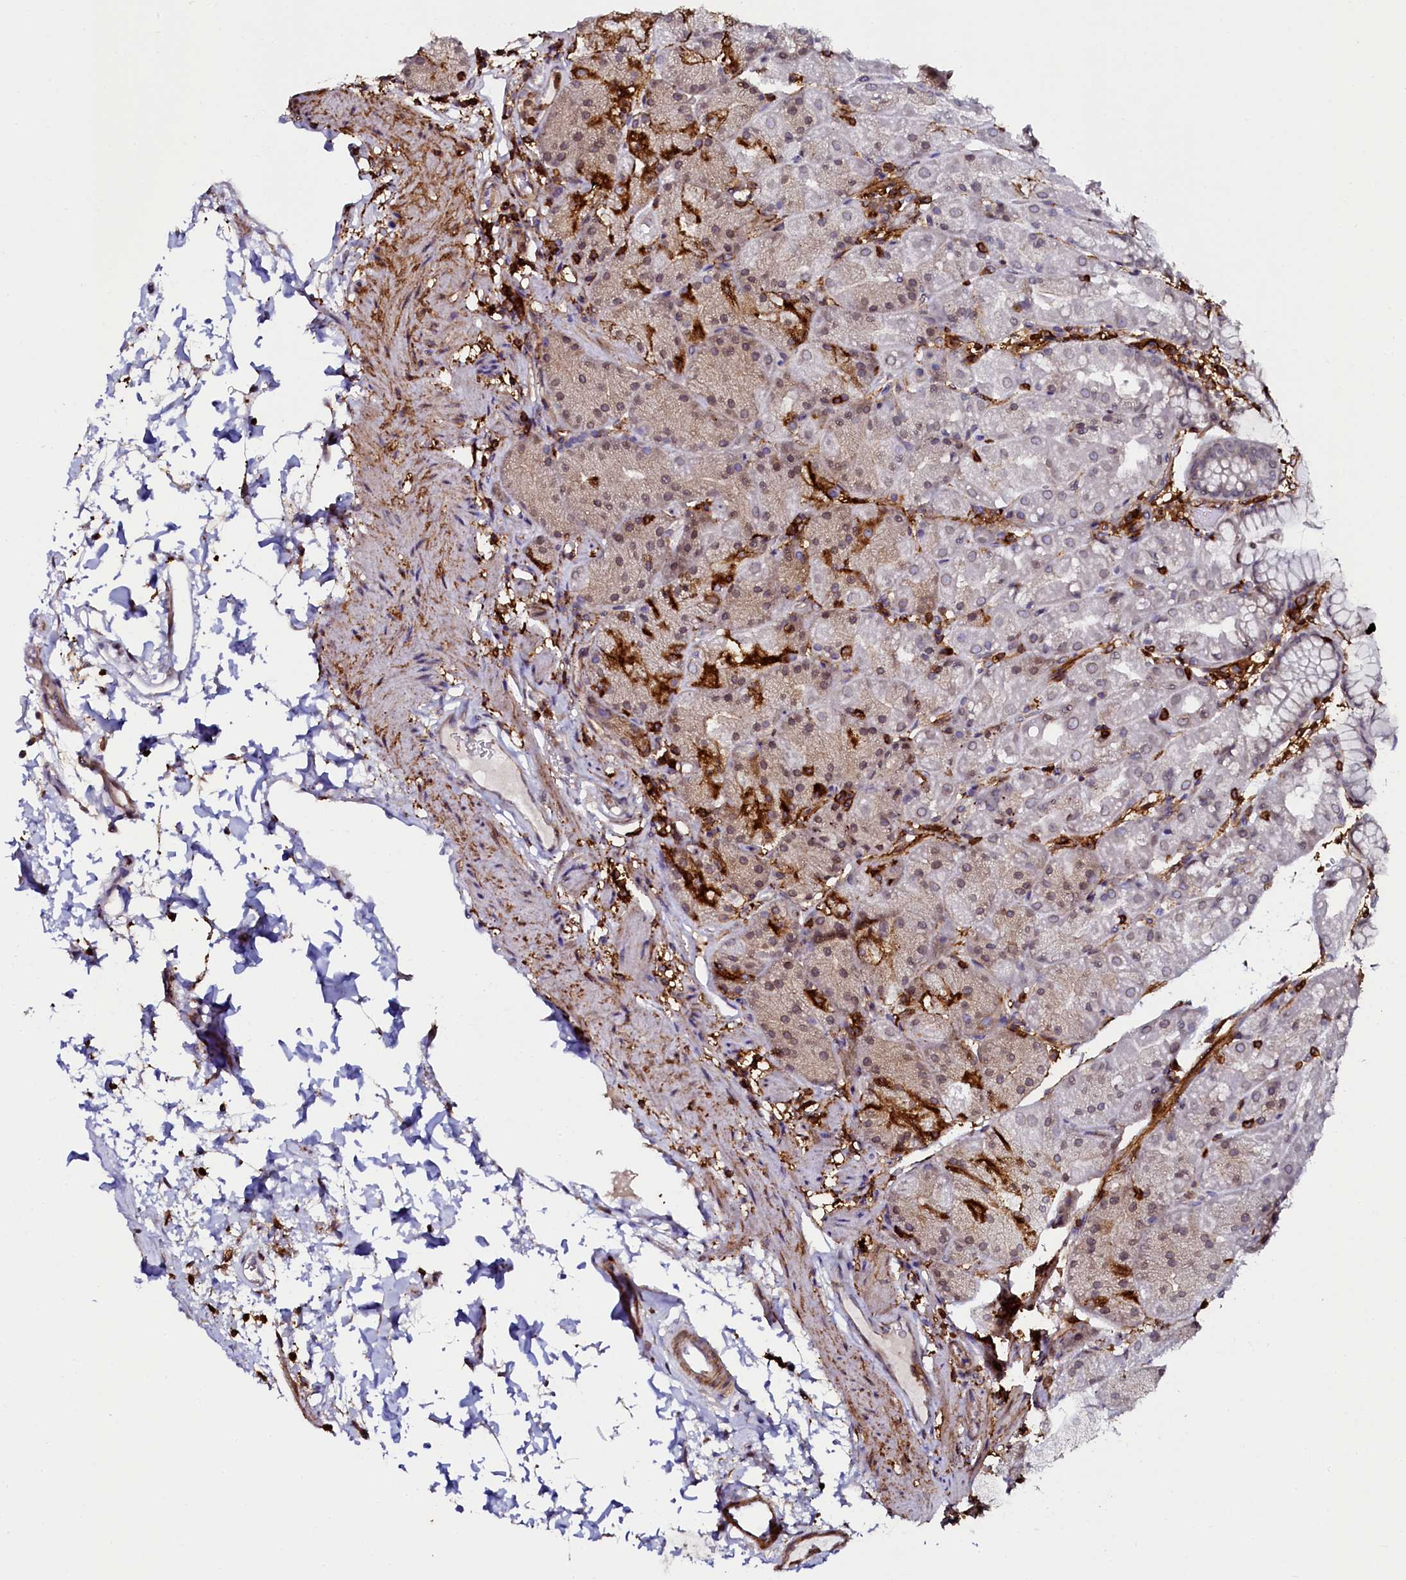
{"staining": {"intensity": "weak", "quantity": "<25%", "location": "cytoplasmic/membranous,nuclear"}, "tissue": "stomach", "cell_type": "Glandular cells", "image_type": "normal", "snomed": [{"axis": "morphology", "description": "Normal tissue, NOS"}, {"axis": "topography", "description": "Stomach, upper"}, {"axis": "topography", "description": "Stomach, lower"}], "caption": "High power microscopy histopathology image of an IHC micrograph of benign stomach, revealing no significant expression in glandular cells.", "gene": "AAAS", "patient": {"sex": "male", "age": 67}}